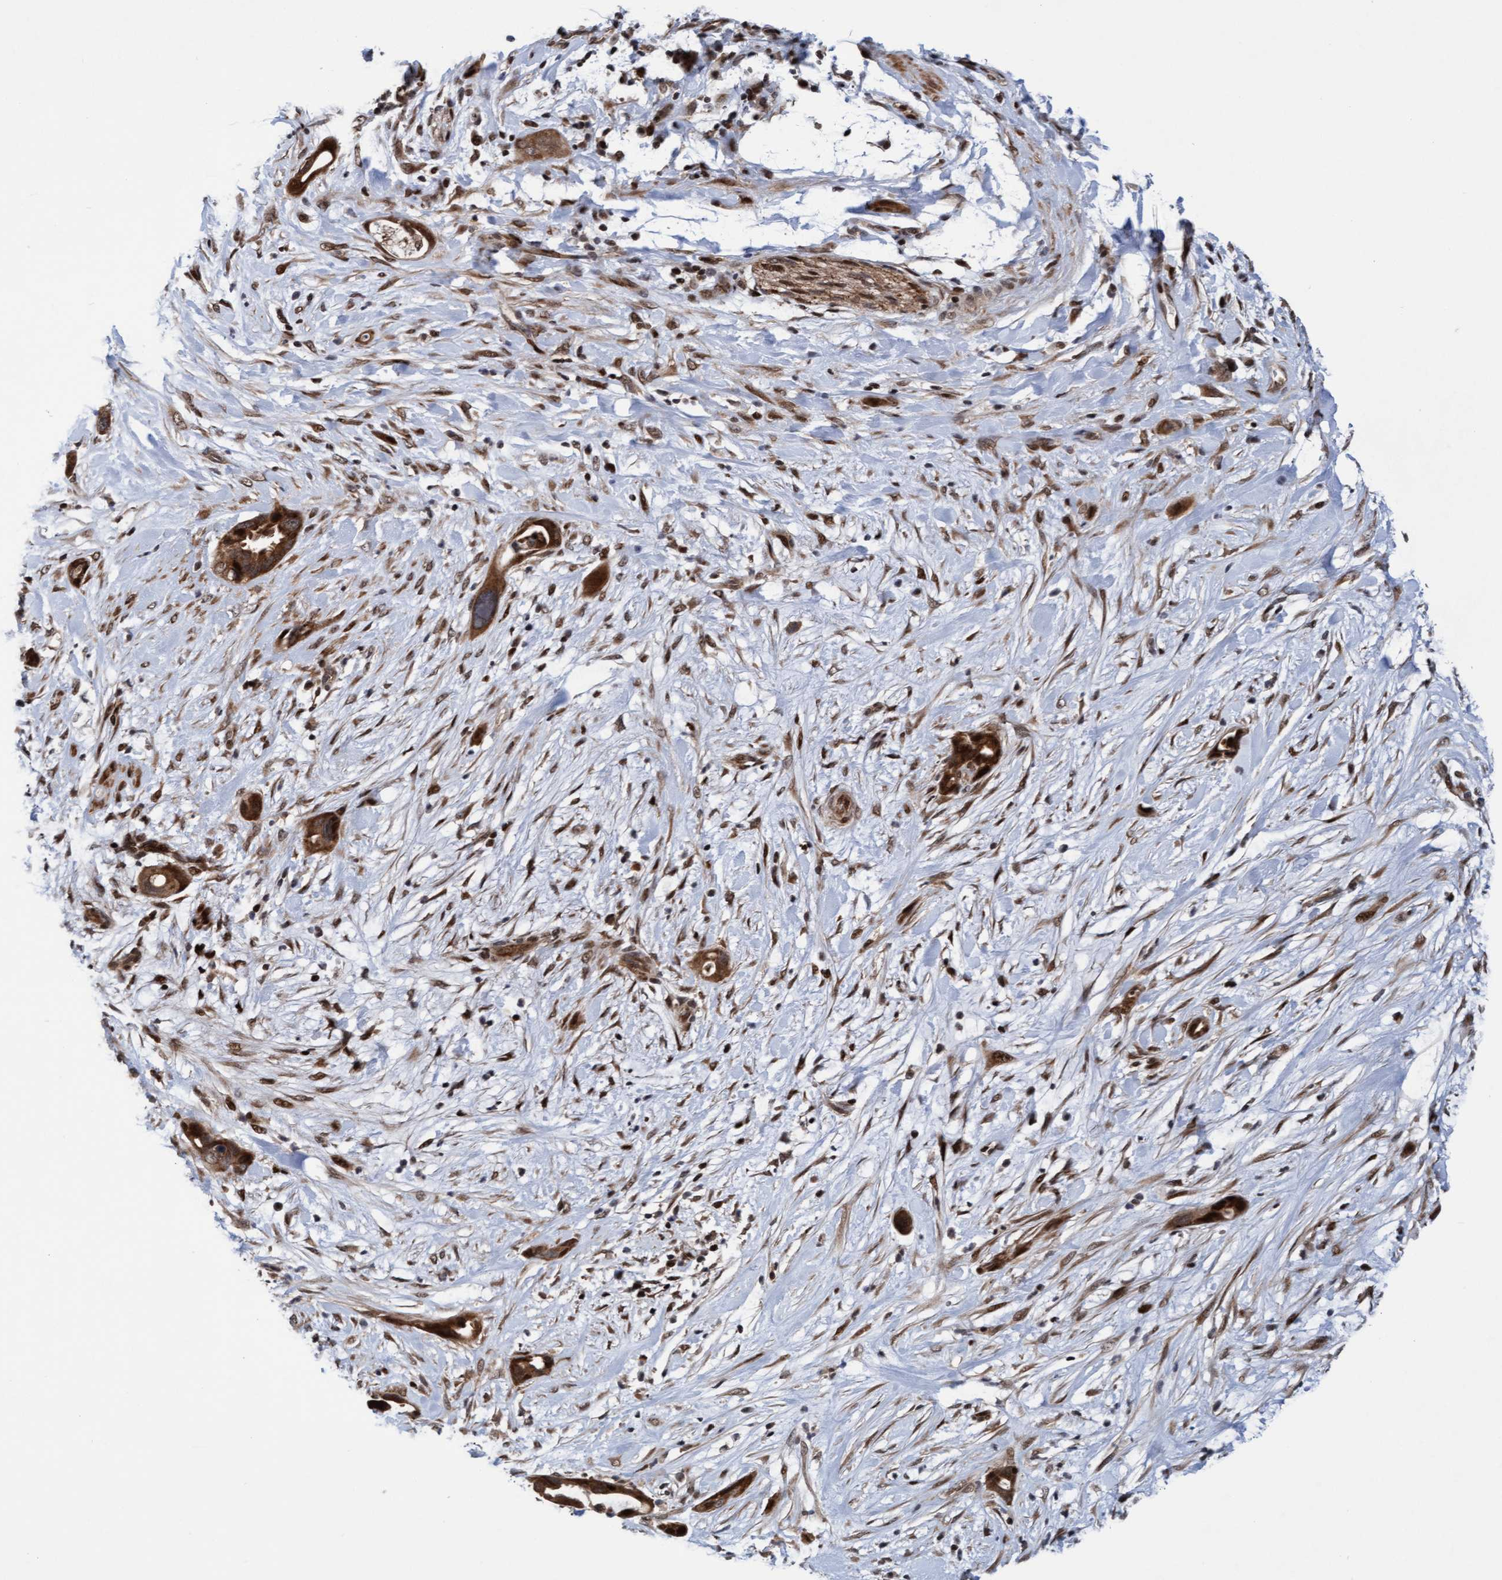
{"staining": {"intensity": "moderate", "quantity": ">75%", "location": "cytoplasmic/membranous"}, "tissue": "pancreatic cancer", "cell_type": "Tumor cells", "image_type": "cancer", "snomed": [{"axis": "morphology", "description": "Adenocarcinoma, NOS"}, {"axis": "topography", "description": "Pancreas"}], "caption": "Protein expression analysis of human pancreatic cancer (adenocarcinoma) reveals moderate cytoplasmic/membranous positivity in about >75% of tumor cells. The staining was performed using DAB (3,3'-diaminobenzidine) to visualize the protein expression in brown, while the nuclei were stained in blue with hematoxylin (Magnification: 20x).", "gene": "ITFG1", "patient": {"sex": "male", "age": 59}}